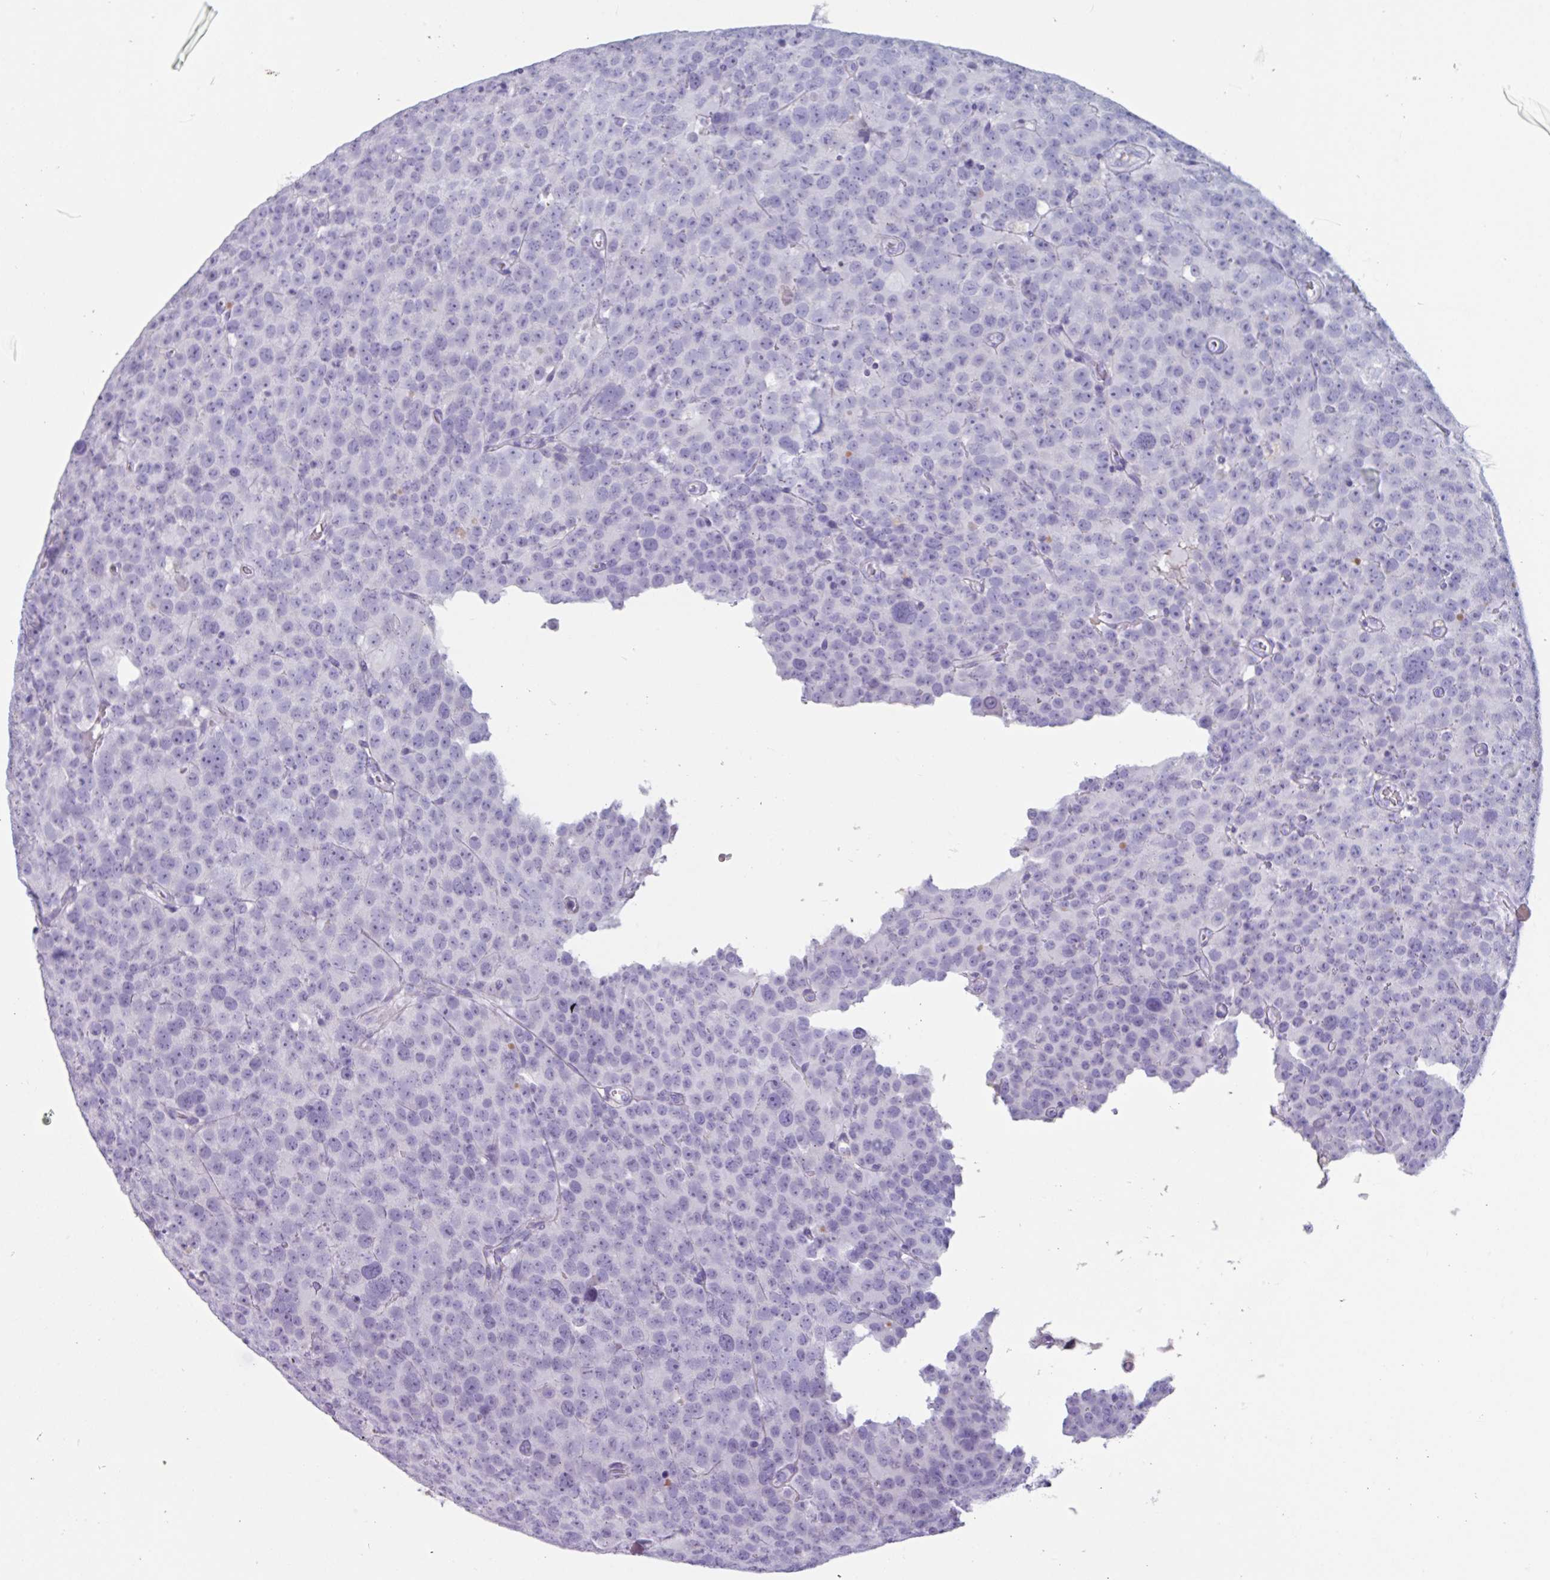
{"staining": {"intensity": "negative", "quantity": "none", "location": "none"}, "tissue": "testis cancer", "cell_type": "Tumor cells", "image_type": "cancer", "snomed": [{"axis": "morphology", "description": "Seminoma, NOS"}, {"axis": "topography", "description": "Testis"}], "caption": "An immunohistochemistry (IHC) photomicrograph of testis cancer is shown. There is no staining in tumor cells of testis cancer.", "gene": "OR2T10", "patient": {"sex": "male", "age": 71}}